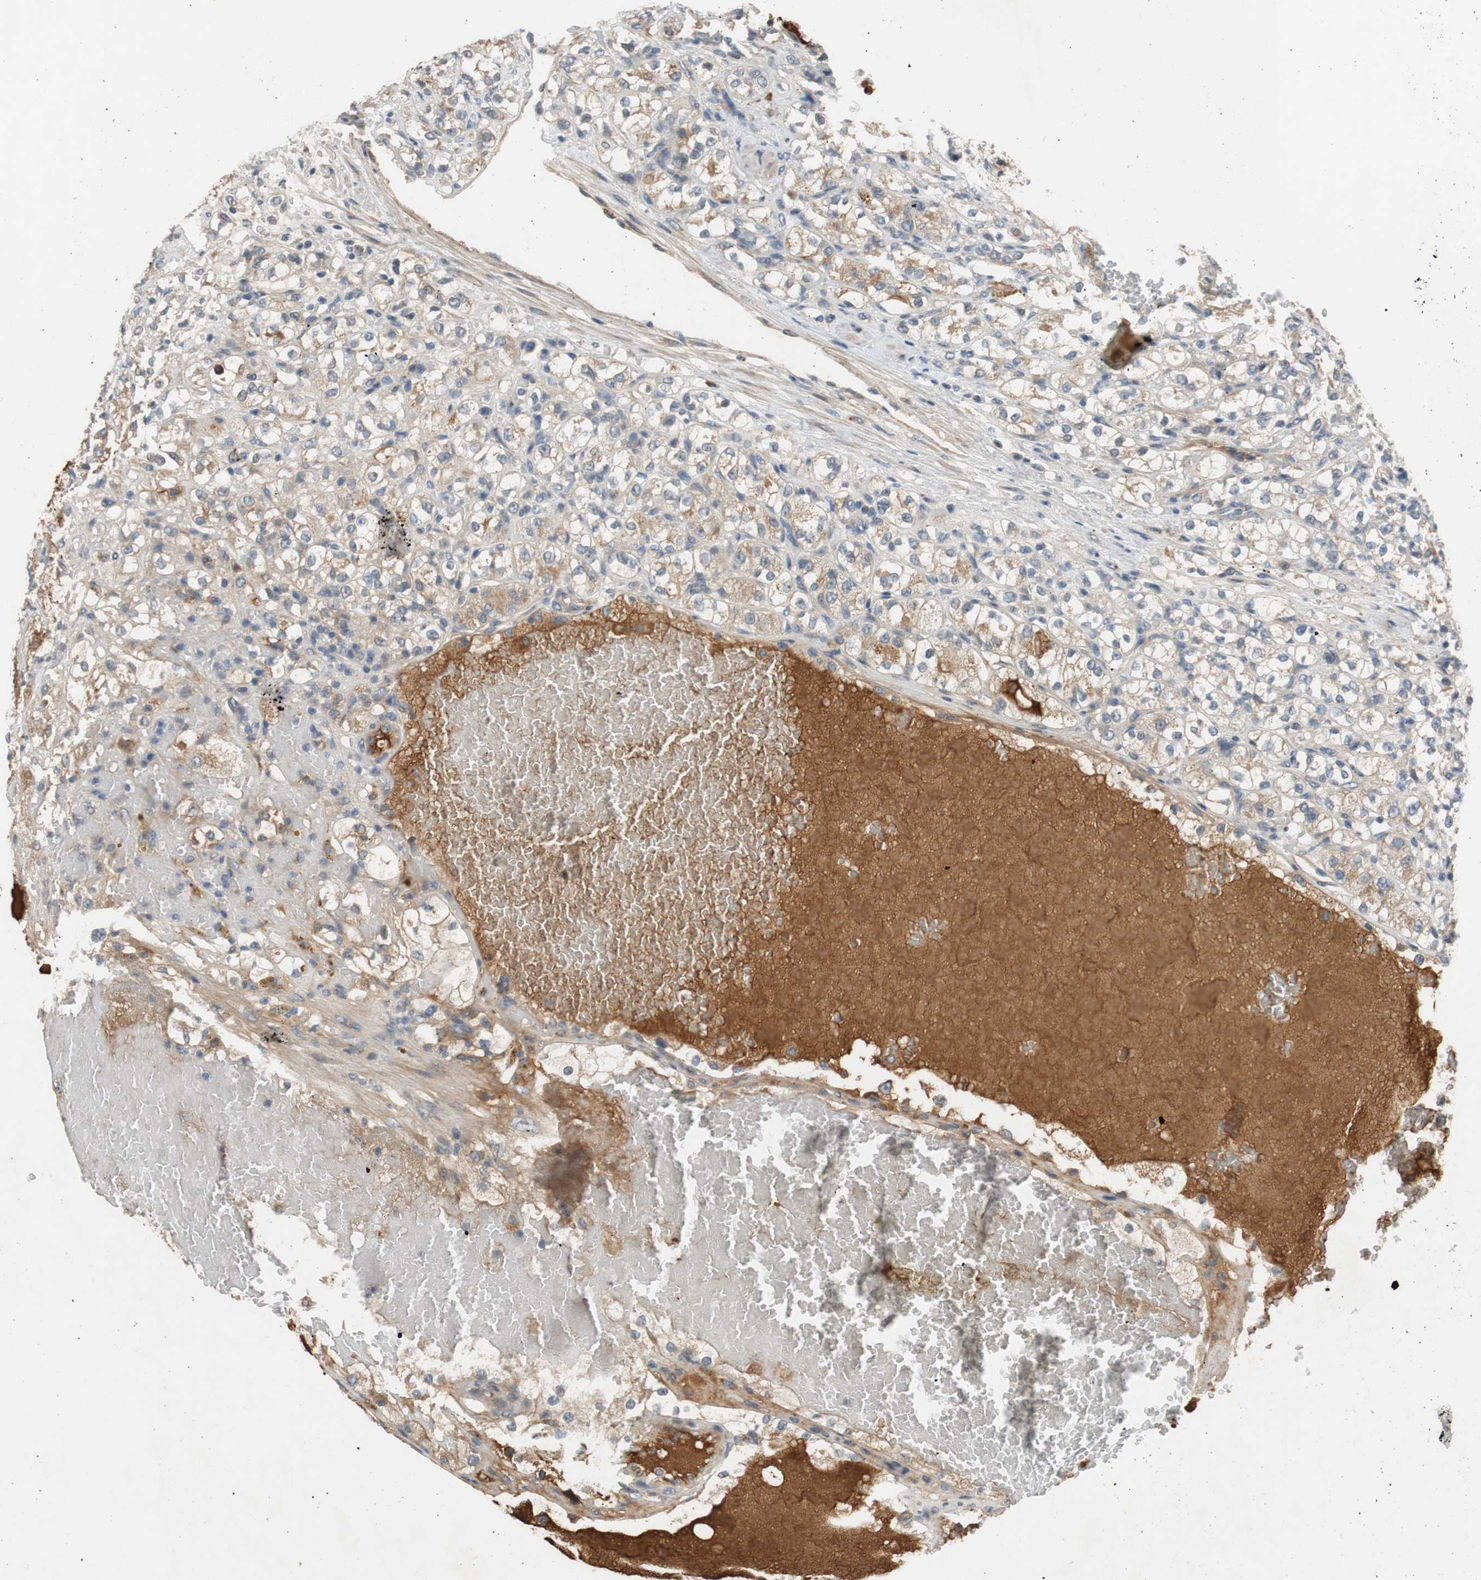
{"staining": {"intensity": "weak", "quantity": ">75%", "location": "cytoplasmic/membranous"}, "tissue": "renal cancer", "cell_type": "Tumor cells", "image_type": "cancer", "snomed": [{"axis": "morphology", "description": "Normal tissue, NOS"}, {"axis": "morphology", "description": "Adenocarcinoma, NOS"}, {"axis": "topography", "description": "Kidney"}], "caption": "Renal cancer tissue exhibits weak cytoplasmic/membranous staining in approximately >75% of tumor cells, visualized by immunohistochemistry.", "gene": "C4A", "patient": {"sex": "male", "age": 61}}